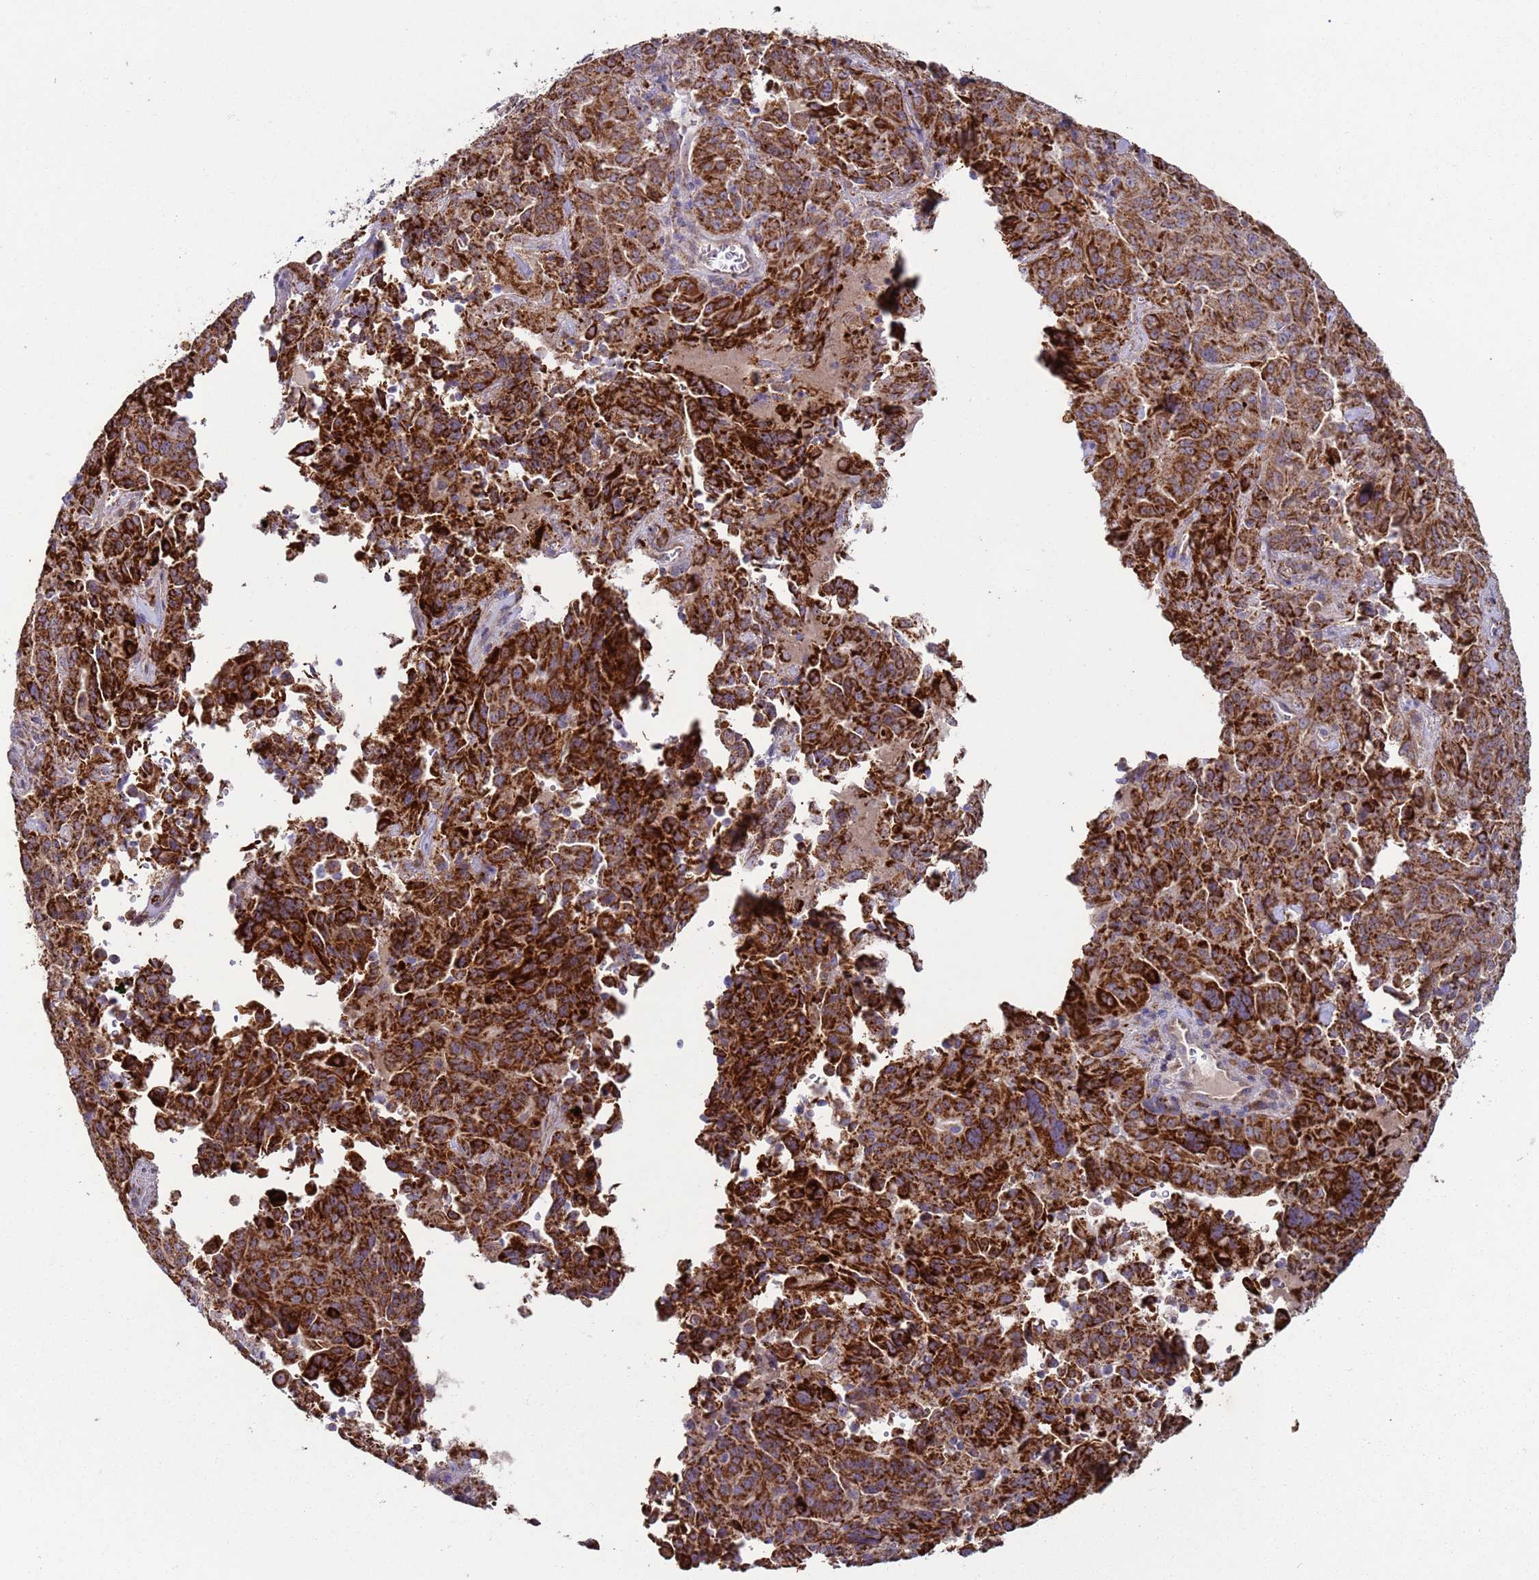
{"staining": {"intensity": "strong", "quantity": ">75%", "location": "cytoplasmic/membranous"}, "tissue": "pancreatic cancer", "cell_type": "Tumor cells", "image_type": "cancer", "snomed": [{"axis": "morphology", "description": "Adenocarcinoma, NOS"}, {"axis": "topography", "description": "Pancreas"}], "caption": "Protein expression analysis of adenocarcinoma (pancreatic) demonstrates strong cytoplasmic/membranous staining in approximately >75% of tumor cells.", "gene": "FBXO33", "patient": {"sex": "male", "age": 63}}